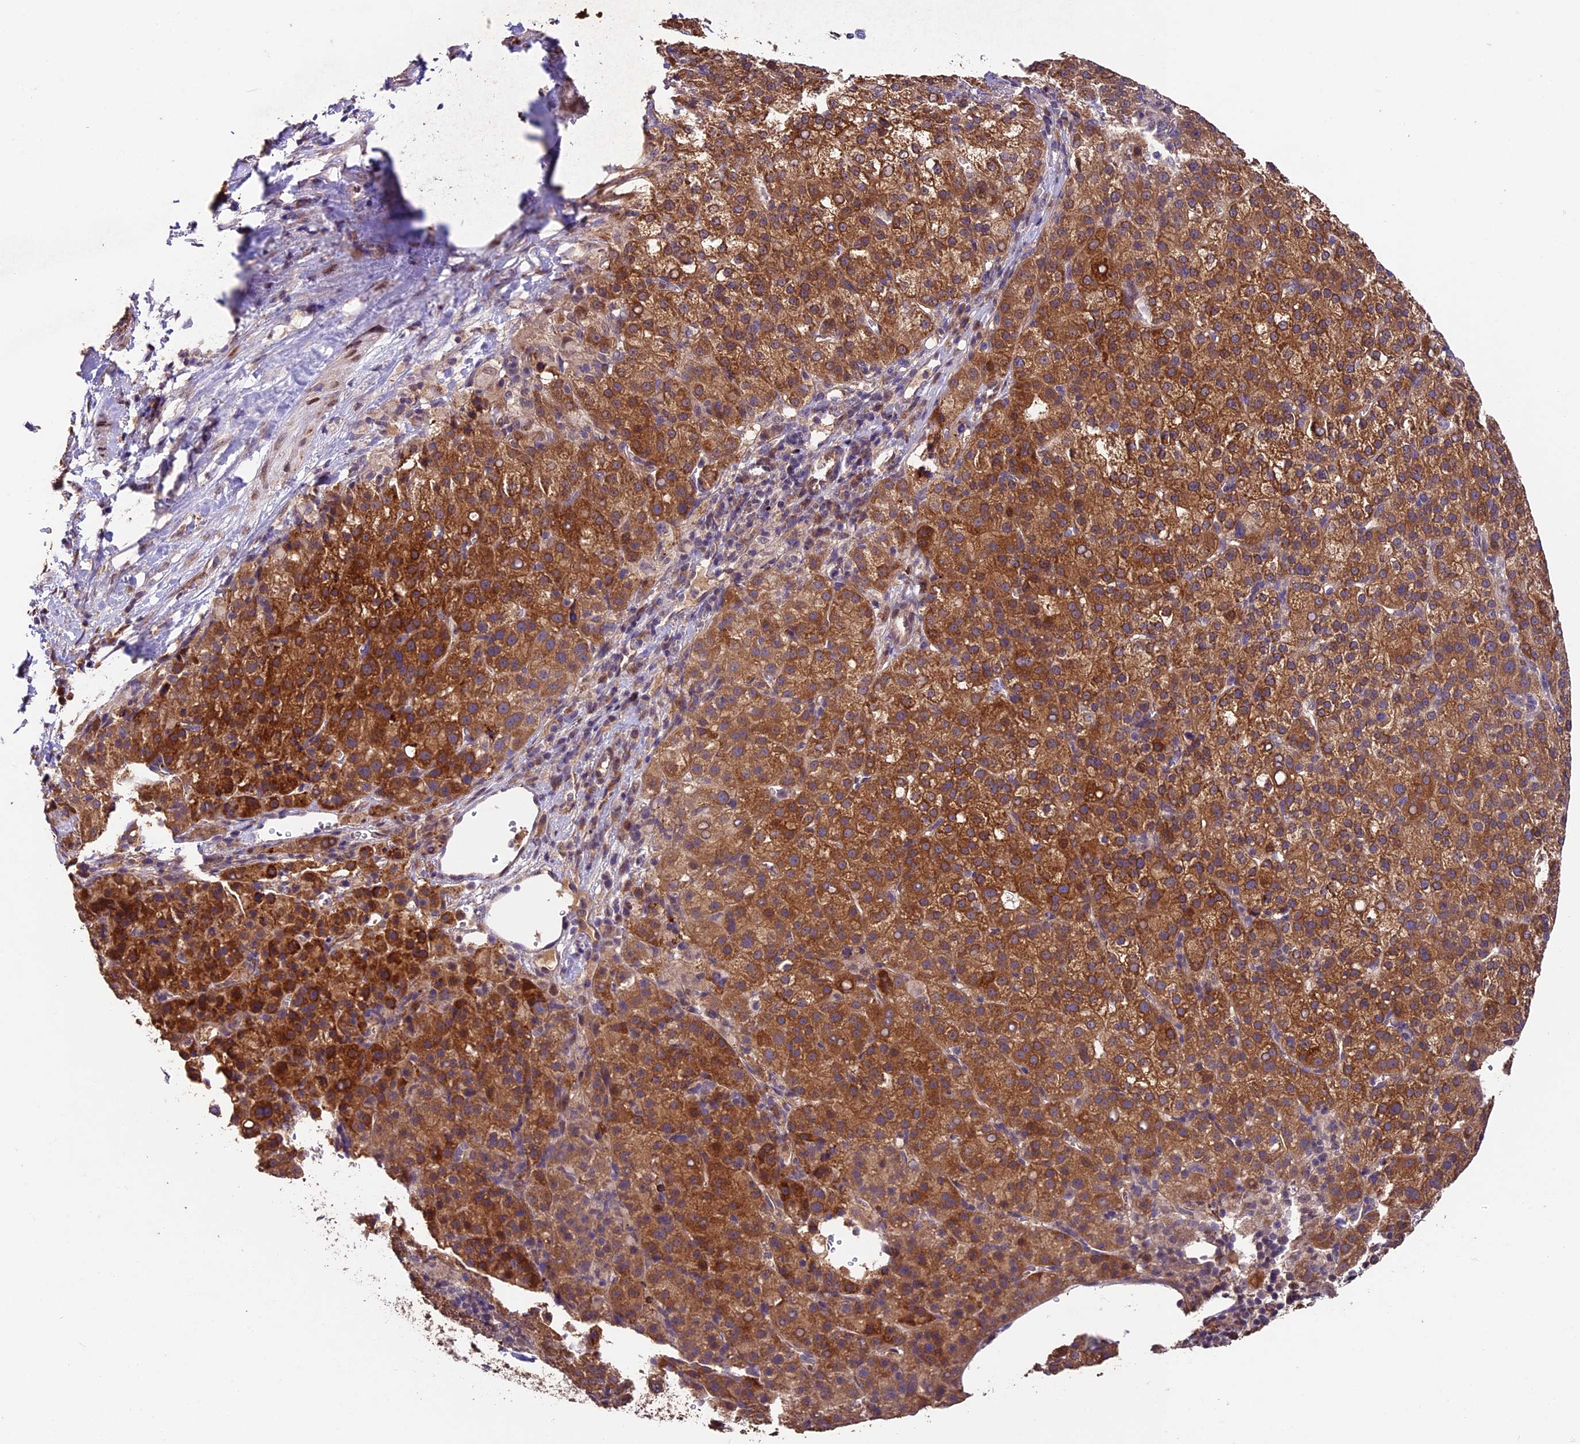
{"staining": {"intensity": "strong", "quantity": ">75%", "location": "cytoplasmic/membranous"}, "tissue": "liver cancer", "cell_type": "Tumor cells", "image_type": "cancer", "snomed": [{"axis": "morphology", "description": "Carcinoma, Hepatocellular, NOS"}, {"axis": "topography", "description": "Liver"}], "caption": "About >75% of tumor cells in liver hepatocellular carcinoma reveal strong cytoplasmic/membranous protein positivity as visualized by brown immunohistochemical staining.", "gene": "SBNO2", "patient": {"sex": "female", "age": 58}}